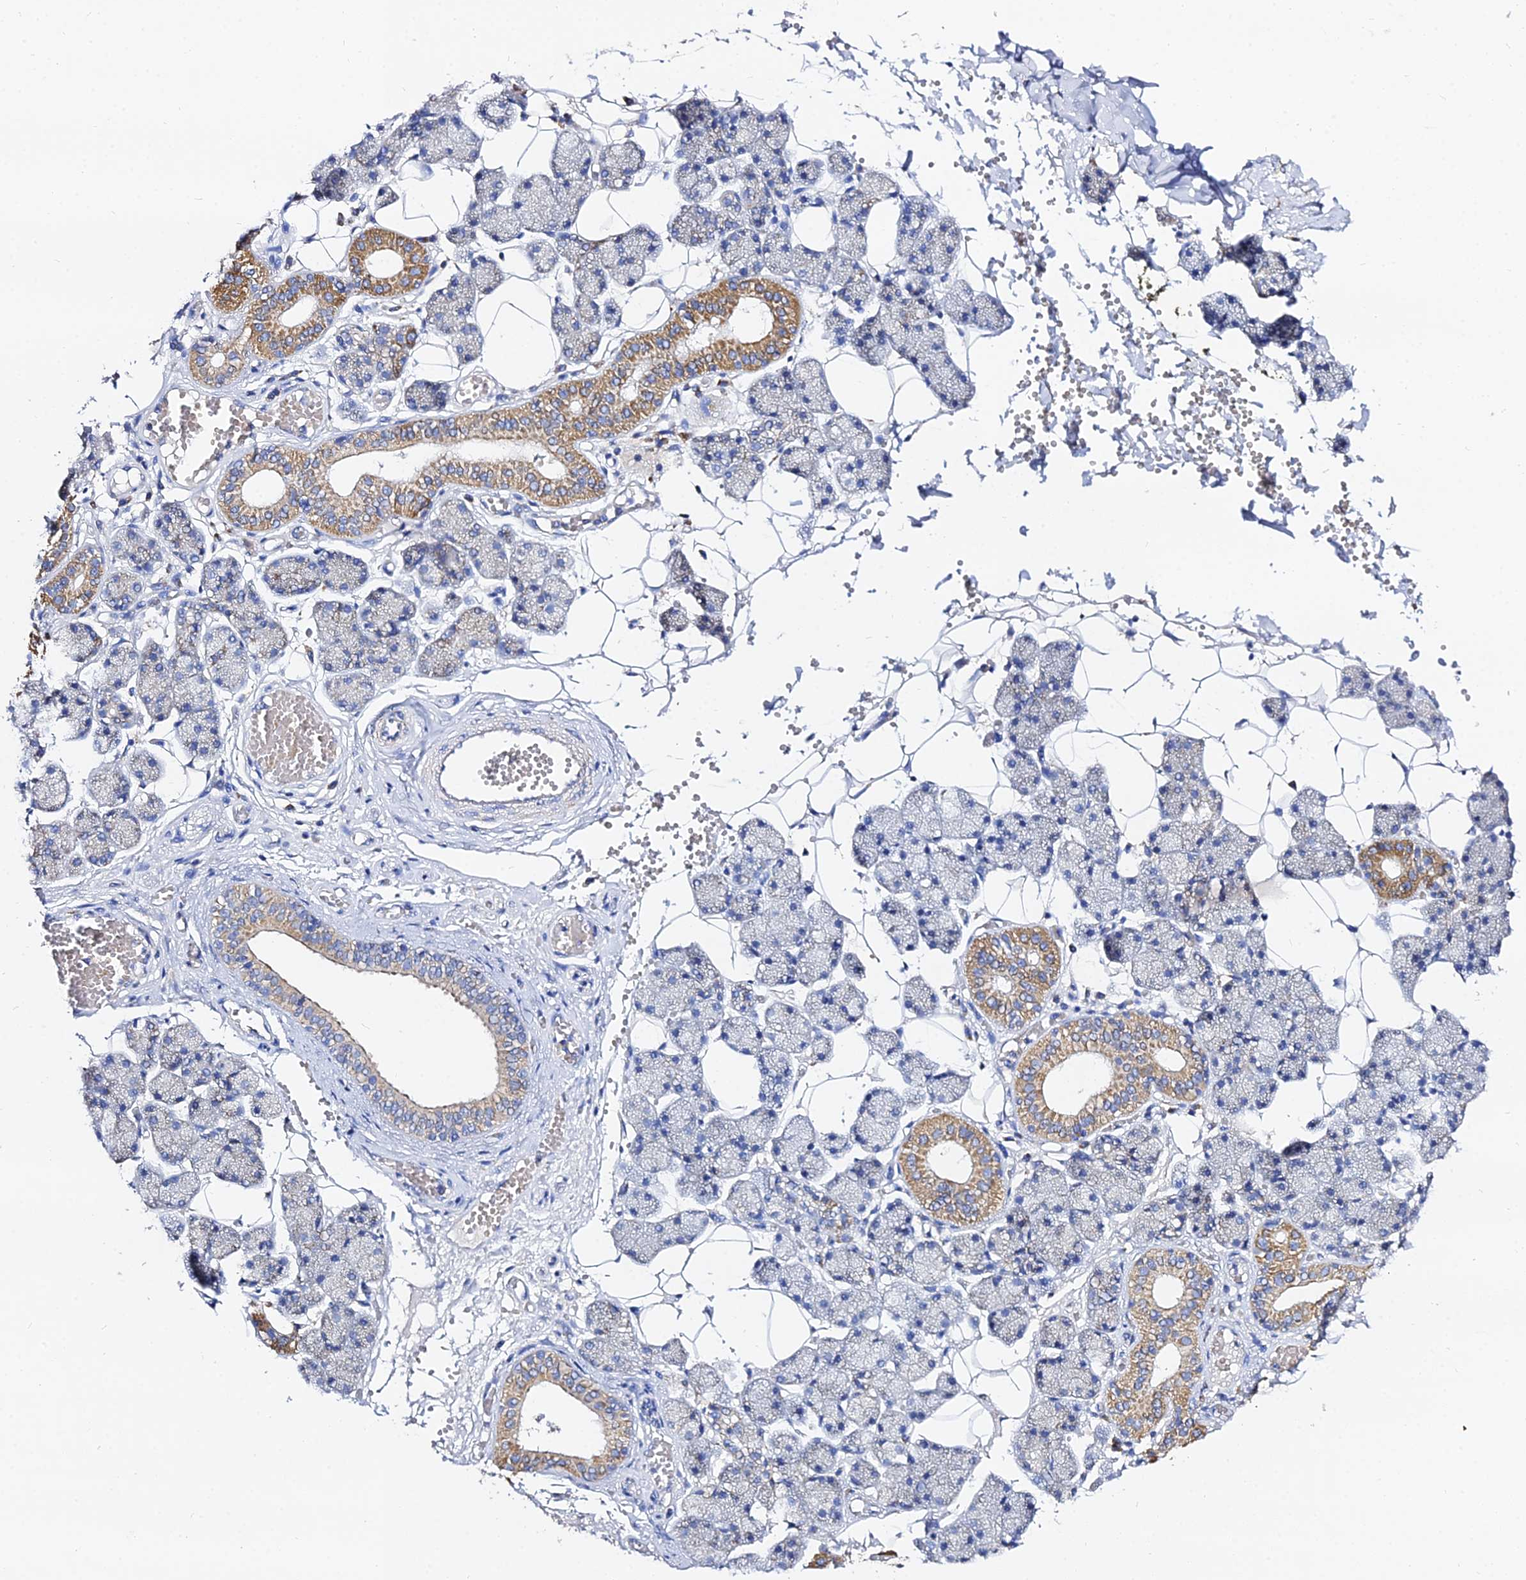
{"staining": {"intensity": "moderate", "quantity": "<25%", "location": "cytoplasmic/membranous"}, "tissue": "salivary gland", "cell_type": "Glandular cells", "image_type": "normal", "snomed": [{"axis": "morphology", "description": "Normal tissue, NOS"}, {"axis": "topography", "description": "Salivary gland"}], "caption": "Immunohistochemistry (DAB (3,3'-diaminobenzidine)) staining of unremarkable salivary gland shows moderate cytoplasmic/membranous protein positivity in about <25% of glandular cells.", "gene": "TYW5", "patient": {"sex": "female", "age": 33}}